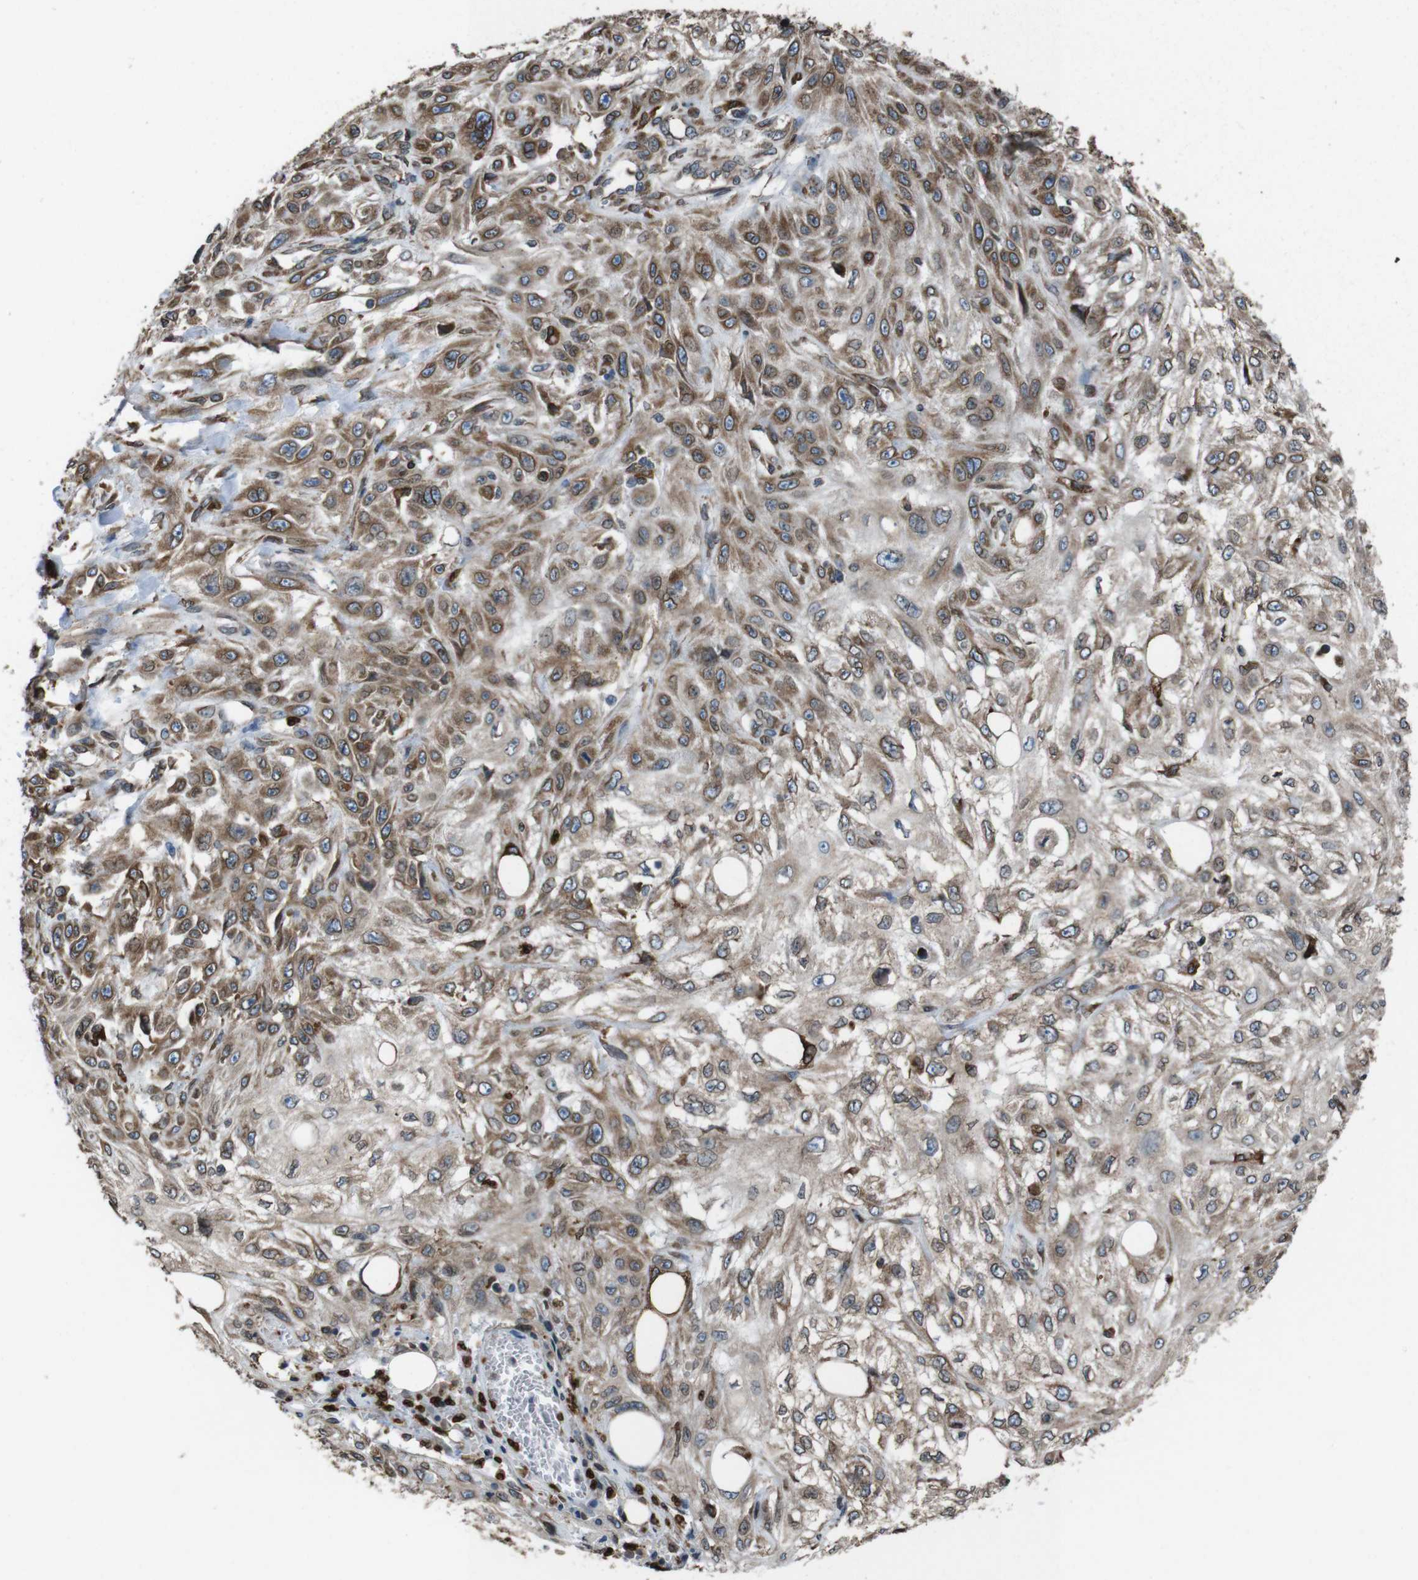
{"staining": {"intensity": "moderate", "quantity": ">75%", "location": "cytoplasmic/membranous"}, "tissue": "skin cancer", "cell_type": "Tumor cells", "image_type": "cancer", "snomed": [{"axis": "morphology", "description": "Squamous cell carcinoma, NOS"}, {"axis": "topography", "description": "Skin"}], "caption": "Immunohistochemical staining of skin cancer displays moderate cytoplasmic/membranous protein positivity in about >75% of tumor cells. (DAB IHC with brightfield microscopy, high magnification).", "gene": "APMAP", "patient": {"sex": "male", "age": 75}}